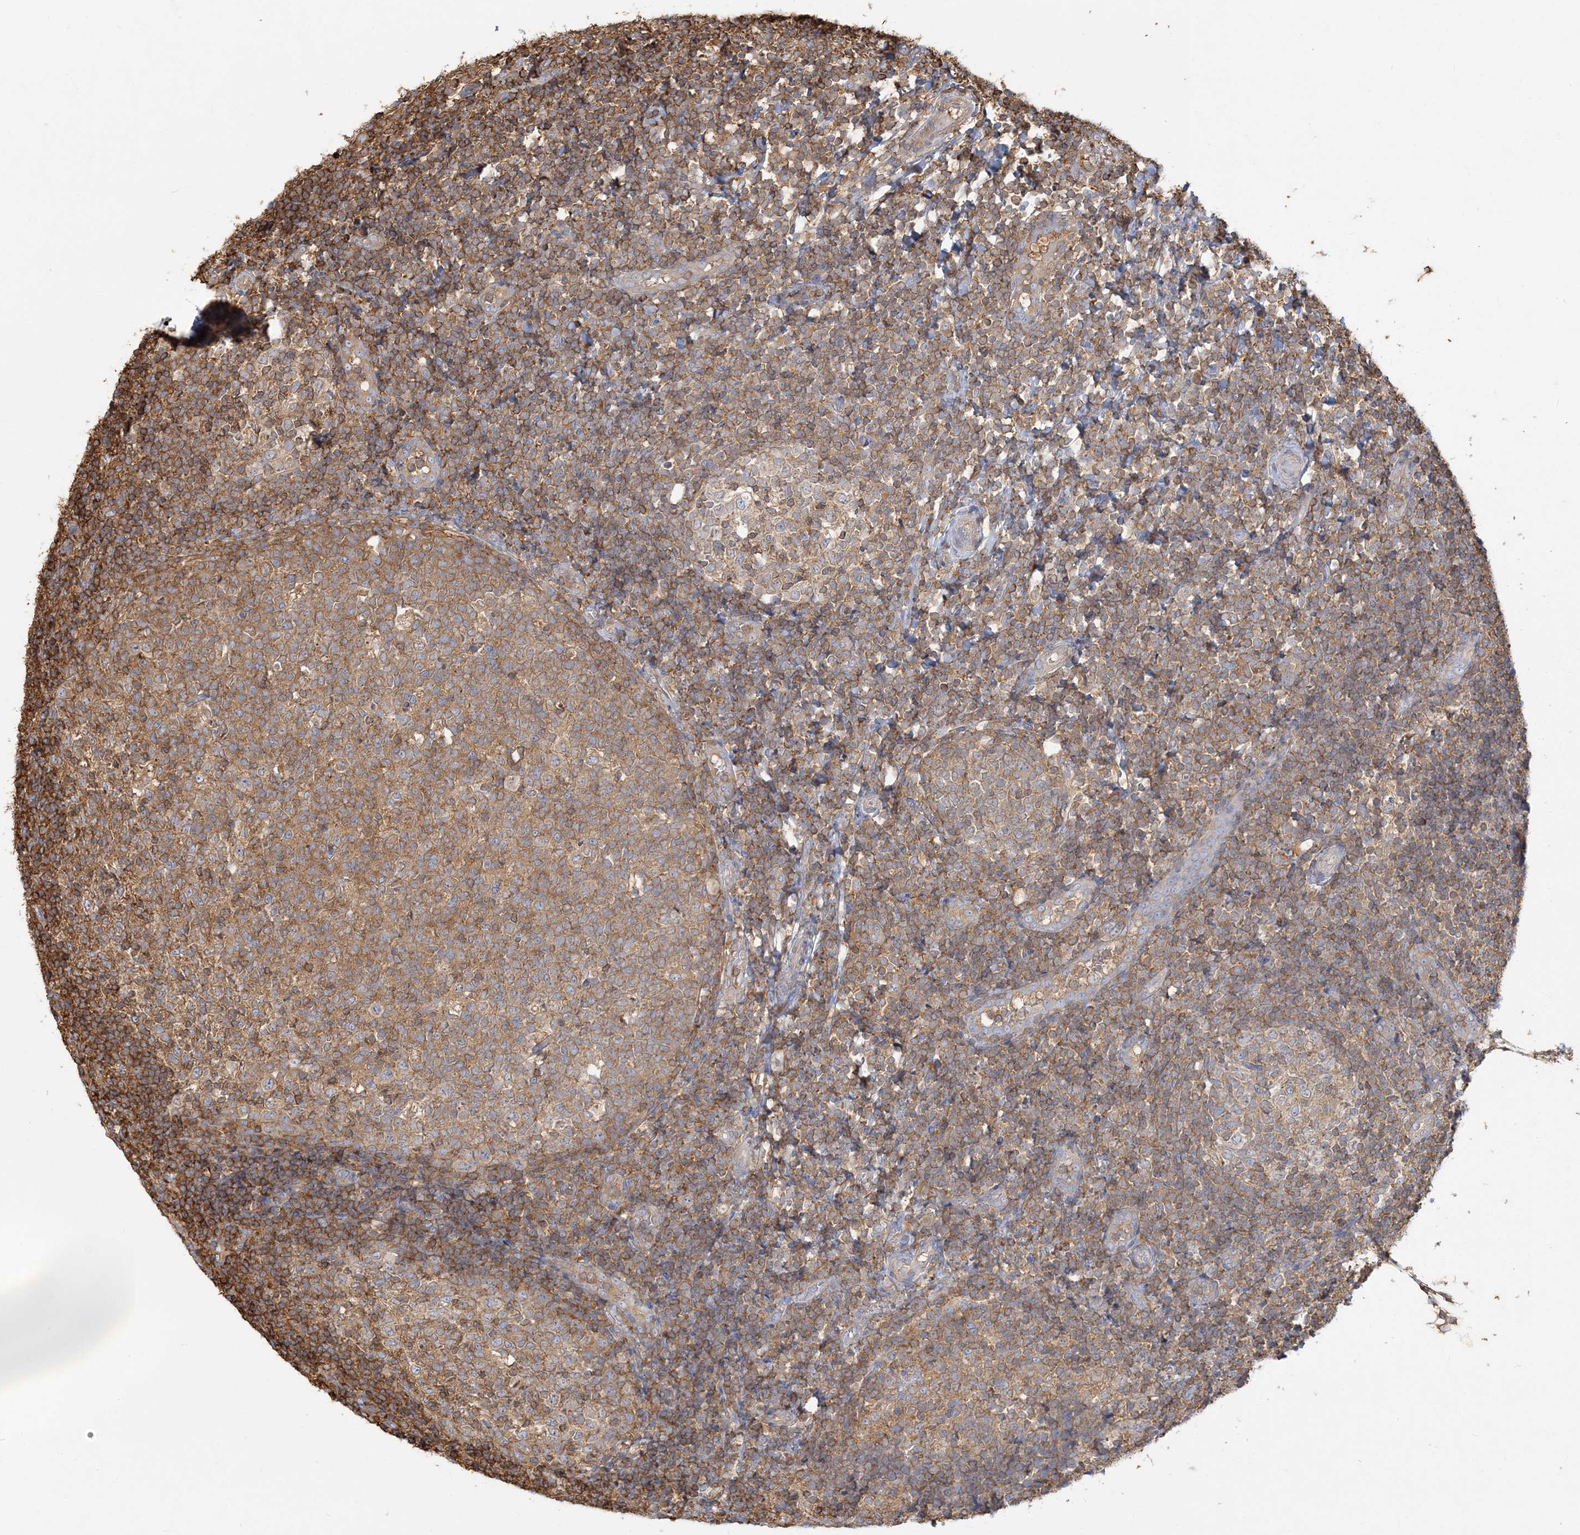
{"staining": {"intensity": "moderate", "quantity": ">75%", "location": "cytoplasmic/membranous"}, "tissue": "tonsil", "cell_type": "Germinal center cells", "image_type": "normal", "snomed": [{"axis": "morphology", "description": "Normal tissue, NOS"}, {"axis": "topography", "description": "Tonsil"}], "caption": "Approximately >75% of germinal center cells in unremarkable human tonsil exhibit moderate cytoplasmic/membranous protein staining as visualized by brown immunohistochemical staining.", "gene": "ANKS1A", "patient": {"sex": "female", "age": 19}}